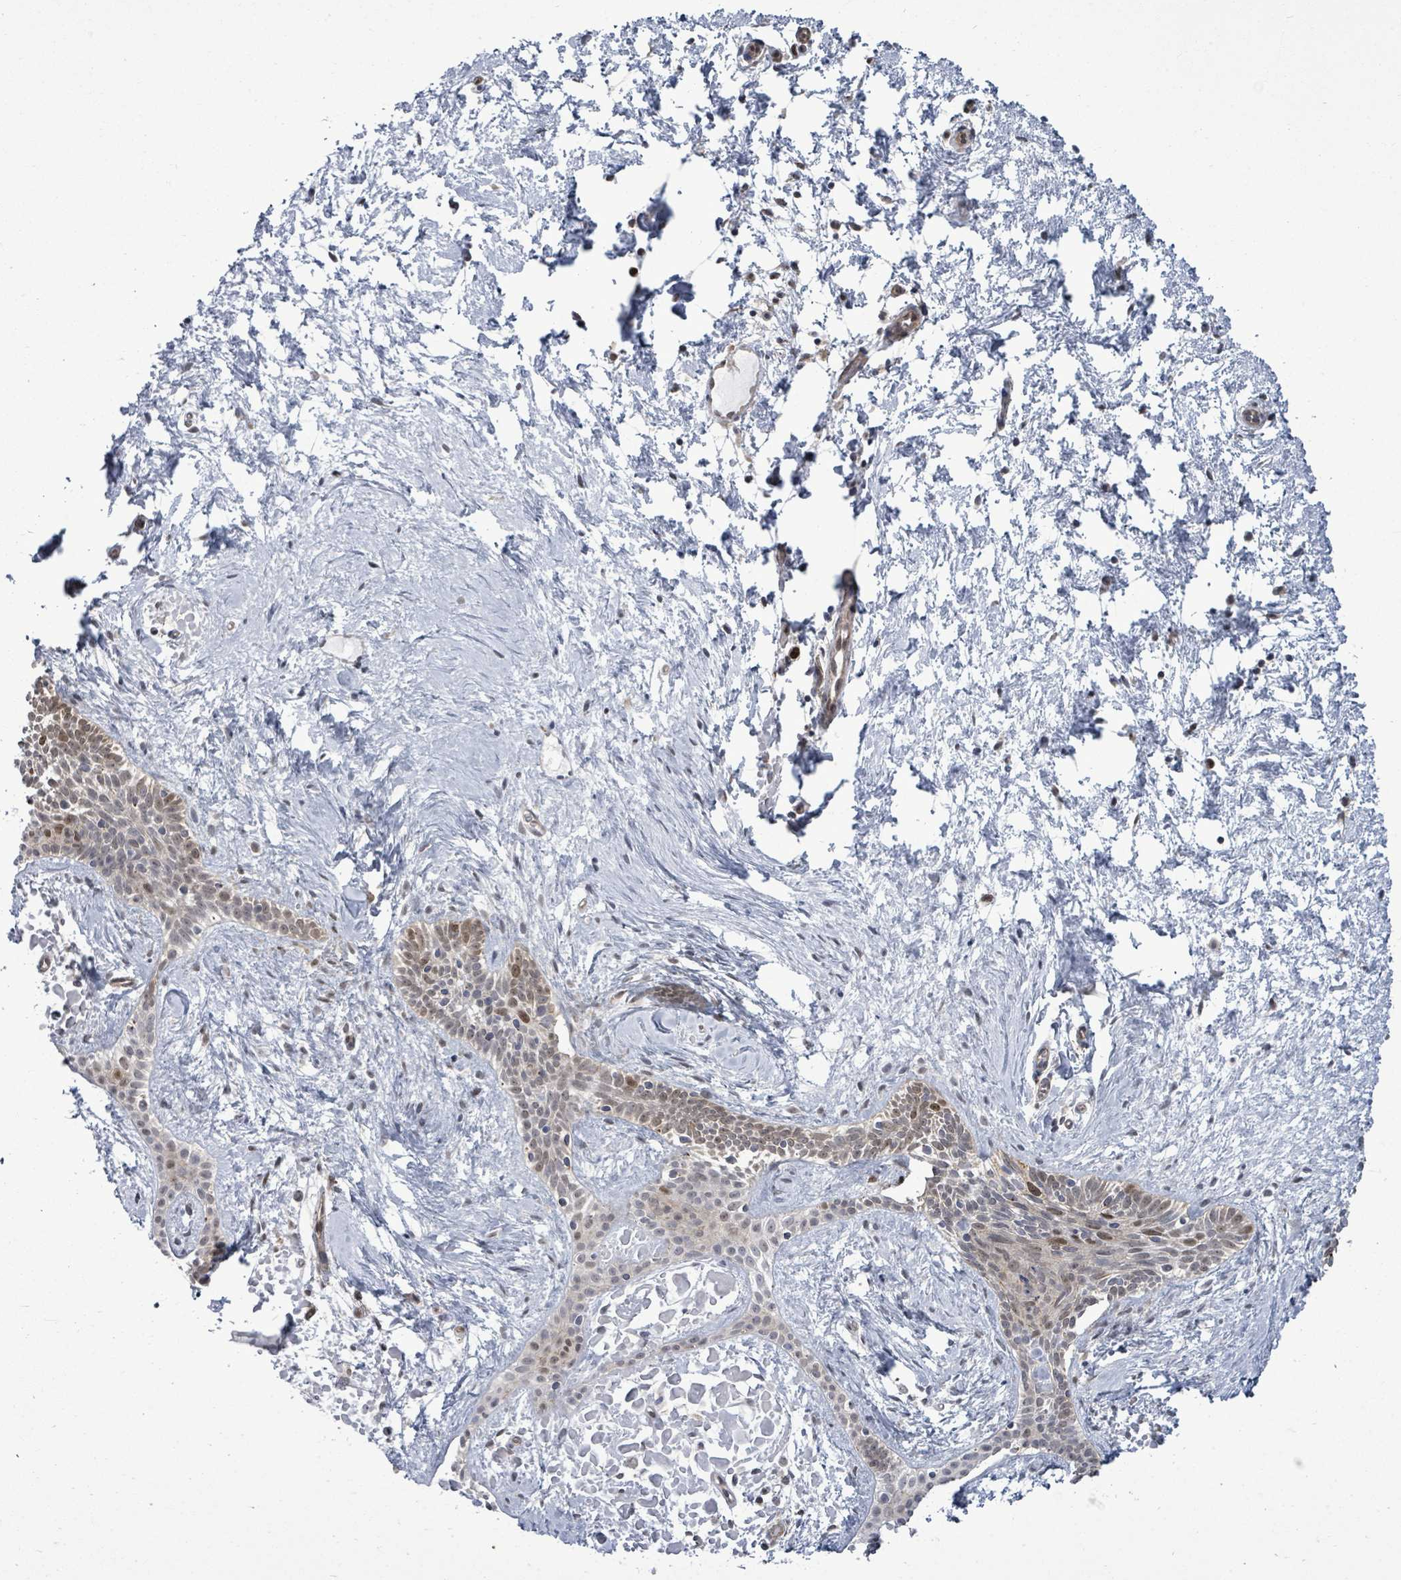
{"staining": {"intensity": "moderate", "quantity": "<25%", "location": "nuclear"}, "tissue": "skin cancer", "cell_type": "Tumor cells", "image_type": "cancer", "snomed": [{"axis": "morphology", "description": "Basal cell carcinoma"}, {"axis": "topography", "description": "Skin"}], "caption": "This is an image of immunohistochemistry staining of skin basal cell carcinoma, which shows moderate positivity in the nuclear of tumor cells.", "gene": "PAPSS1", "patient": {"sex": "male", "age": 78}}